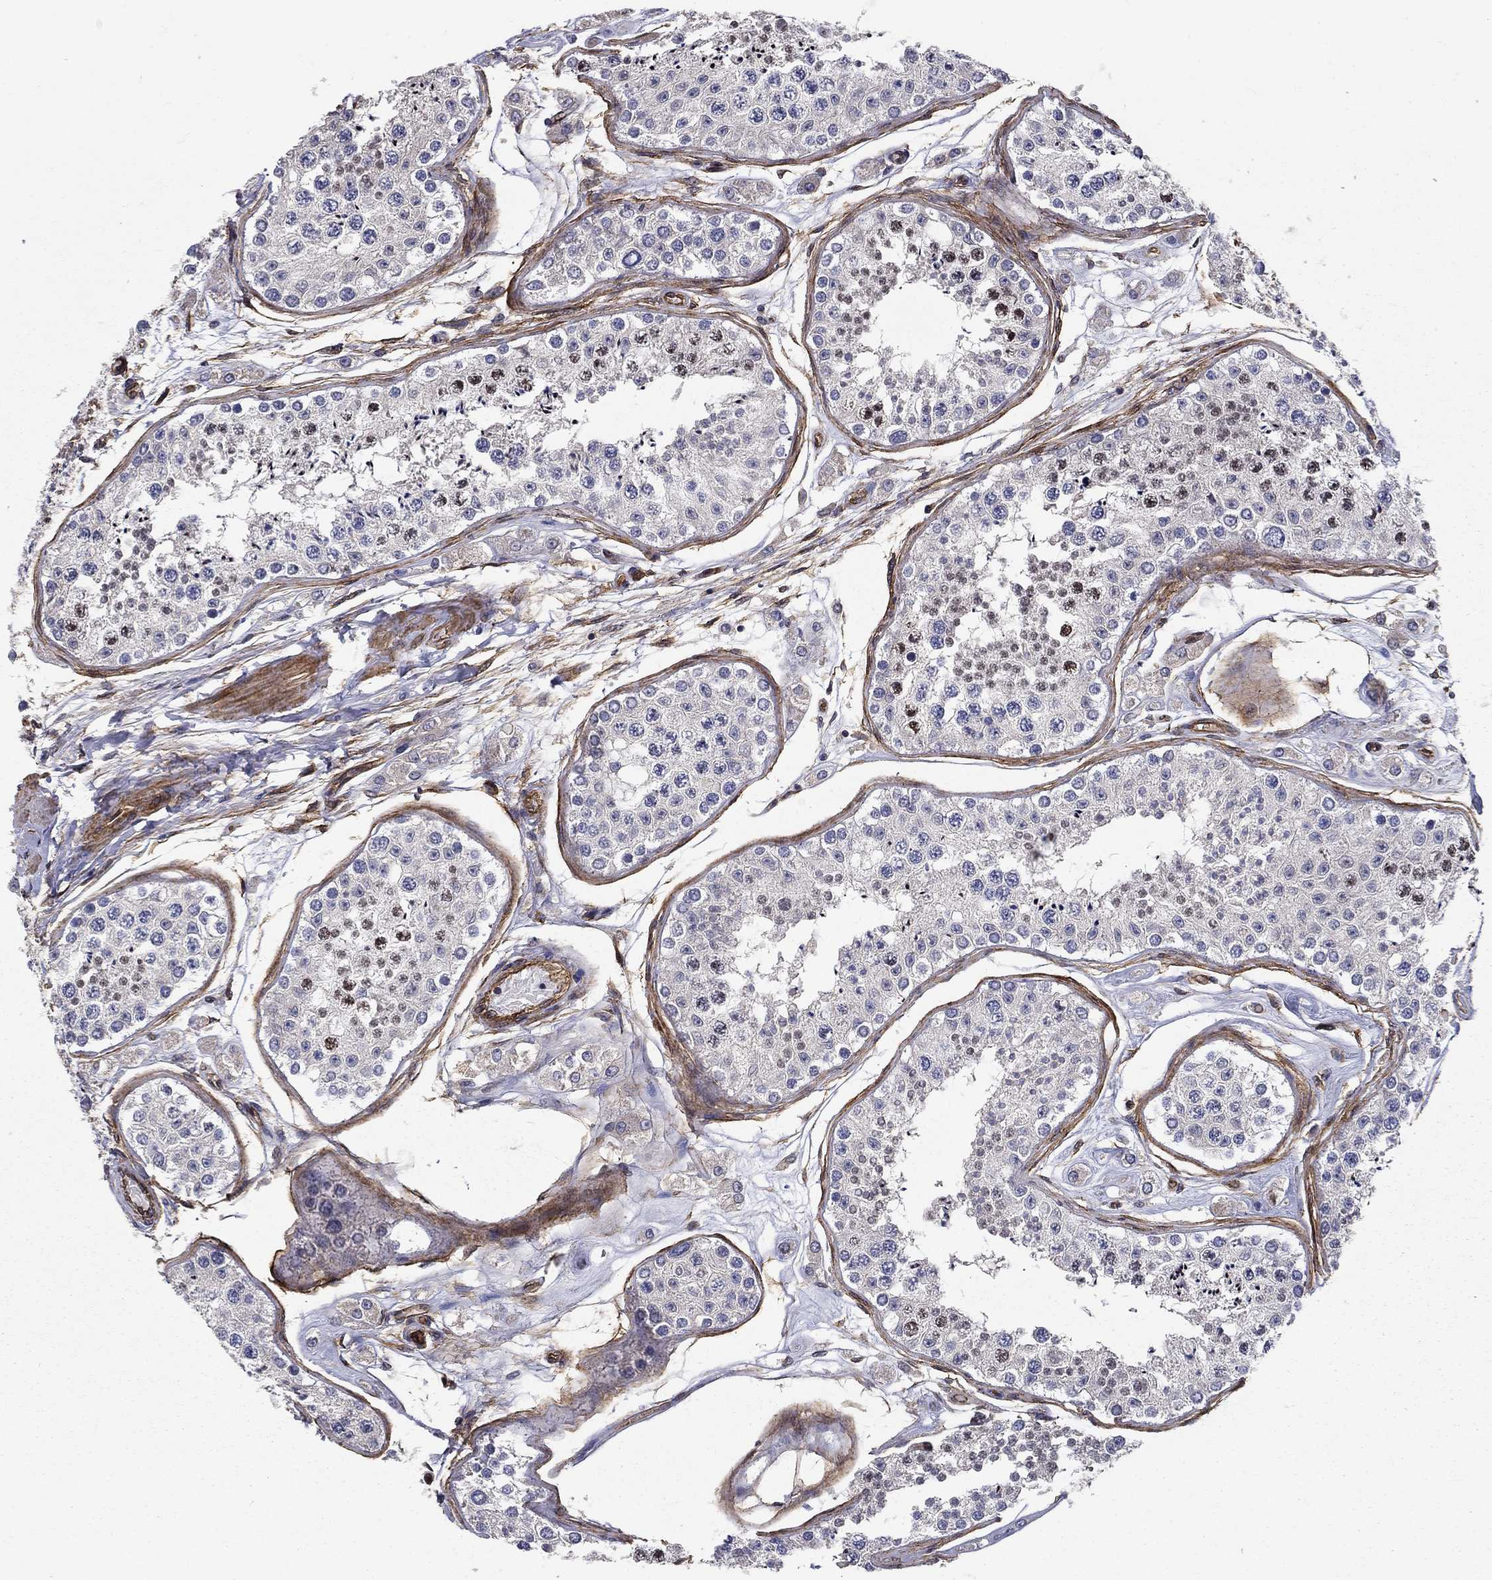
{"staining": {"intensity": "strong", "quantity": "<25%", "location": "nuclear"}, "tissue": "testis", "cell_type": "Cells in seminiferous ducts", "image_type": "normal", "snomed": [{"axis": "morphology", "description": "Normal tissue, NOS"}, {"axis": "topography", "description": "Testis"}], "caption": "Immunohistochemical staining of normal human testis reveals strong nuclear protein staining in about <25% of cells in seminiferous ducts.", "gene": "SYNC", "patient": {"sex": "male", "age": 25}}